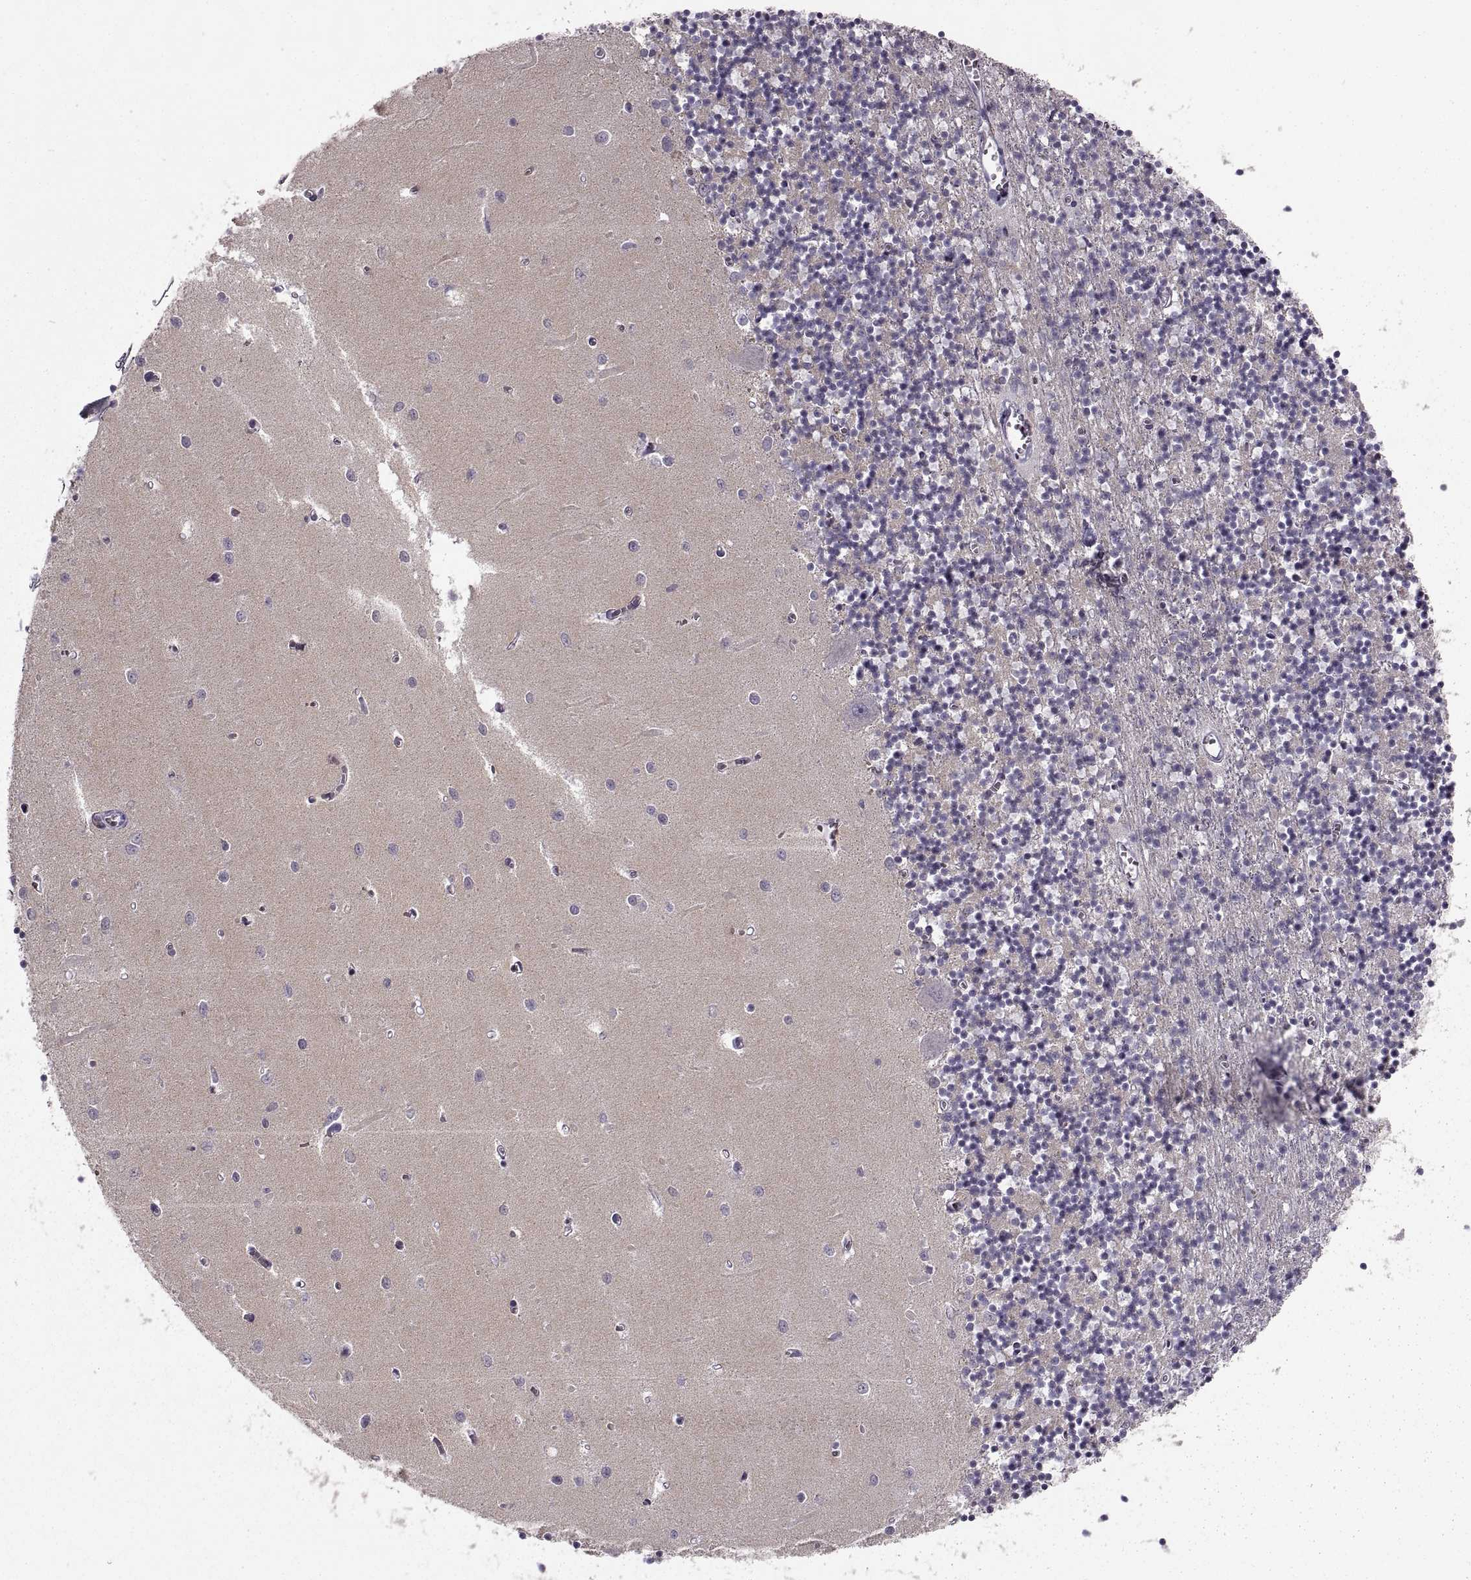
{"staining": {"intensity": "negative", "quantity": "none", "location": "none"}, "tissue": "cerebellum", "cell_type": "Cells in granular layer", "image_type": "normal", "snomed": [{"axis": "morphology", "description": "Normal tissue, NOS"}, {"axis": "topography", "description": "Cerebellum"}], "caption": "IHC of benign human cerebellum reveals no expression in cells in granular layer.", "gene": "CNTN1", "patient": {"sex": "female", "age": 64}}